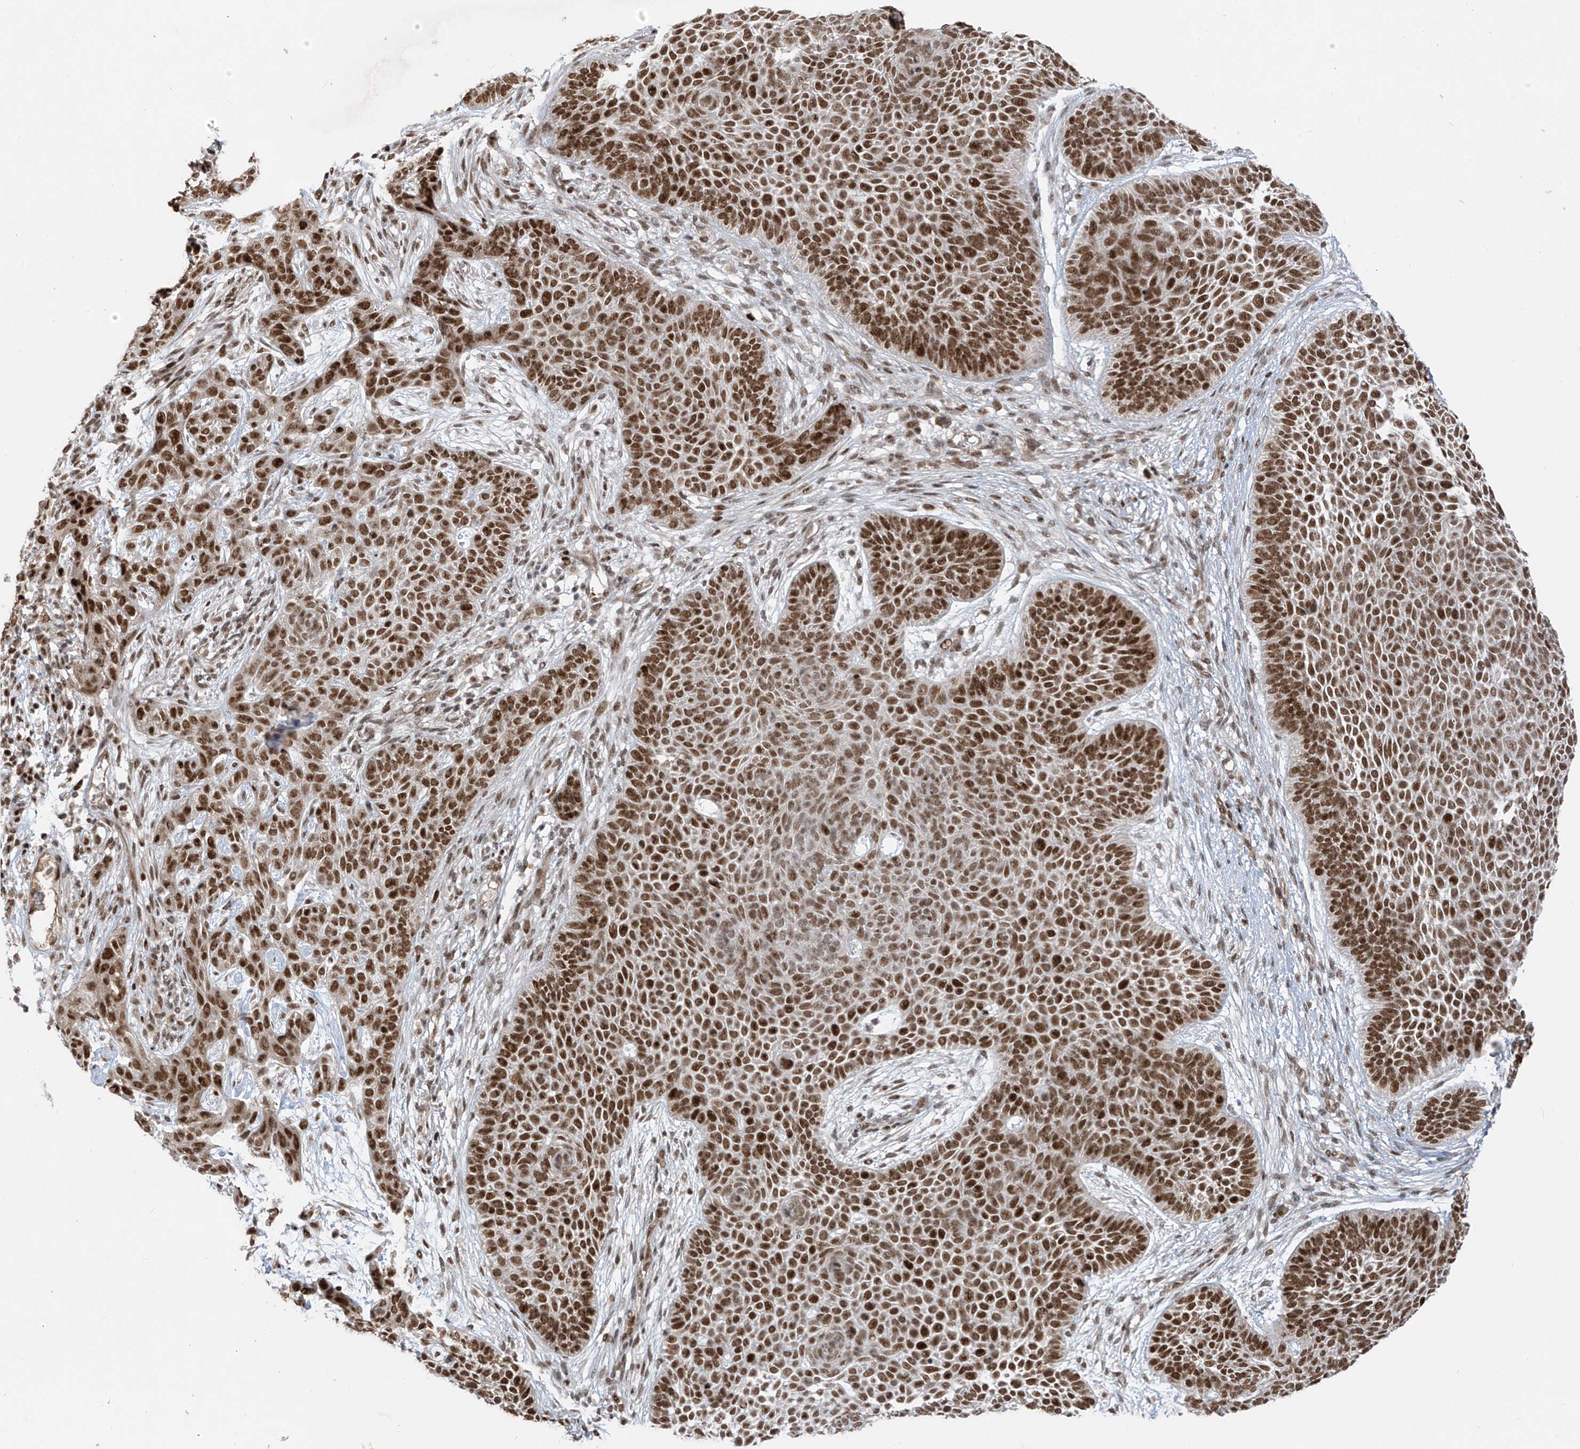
{"staining": {"intensity": "strong", "quantity": ">75%", "location": "nuclear"}, "tissue": "skin cancer", "cell_type": "Tumor cells", "image_type": "cancer", "snomed": [{"axis": "morphology", "description": "Basal cell carcinoma"}, {"axis": "topography", "description": "Skin"}], "caption": "This is a histology image of immunohistochemistry (IHC) staining of skin cancer, which shows strong expression in the nuclear of tumor cells.", "gene": "ARHGEF3", "patient": {"sex": "male", "age": 85}}